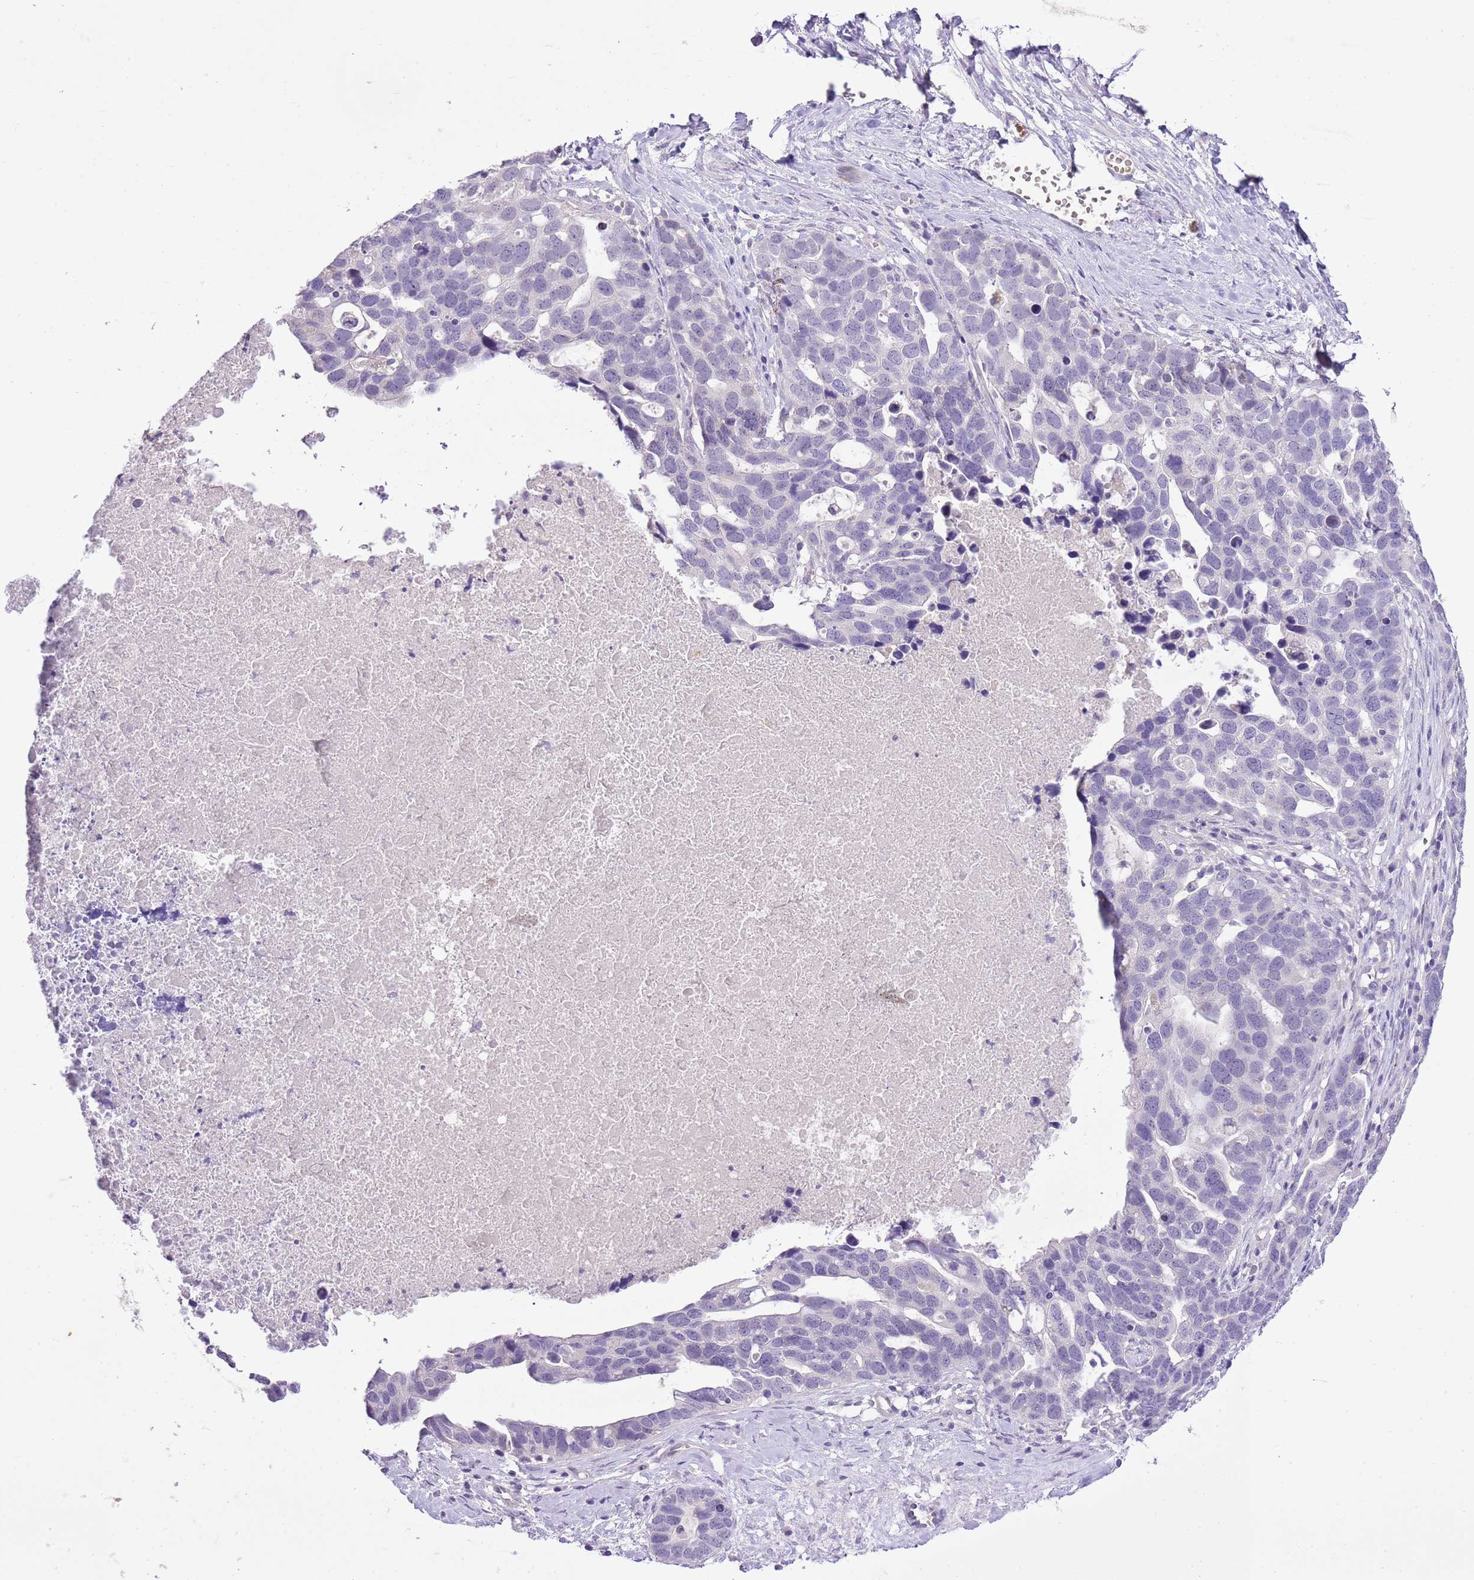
{"staining": {"intensity": "negative", "quantity": "none", "location": "none"}, "tissue": "ovarian cancer", "cell_type": "Tumor cells", "image_type": "cancer", "snomed": [{"axis": "morphology", "description": "Cystadenocarcinoma, serous, NOS"}, {"axis": "topography", "description": "Ovary"}], "caption": "This is an immunohistochemistry (IHC) histopathology image of human ovarian serous cystadenocarcinoma. There is no staining in tumor cells.", "gene": "XPO7", "patient": {"sex": "female", "age": 54}}